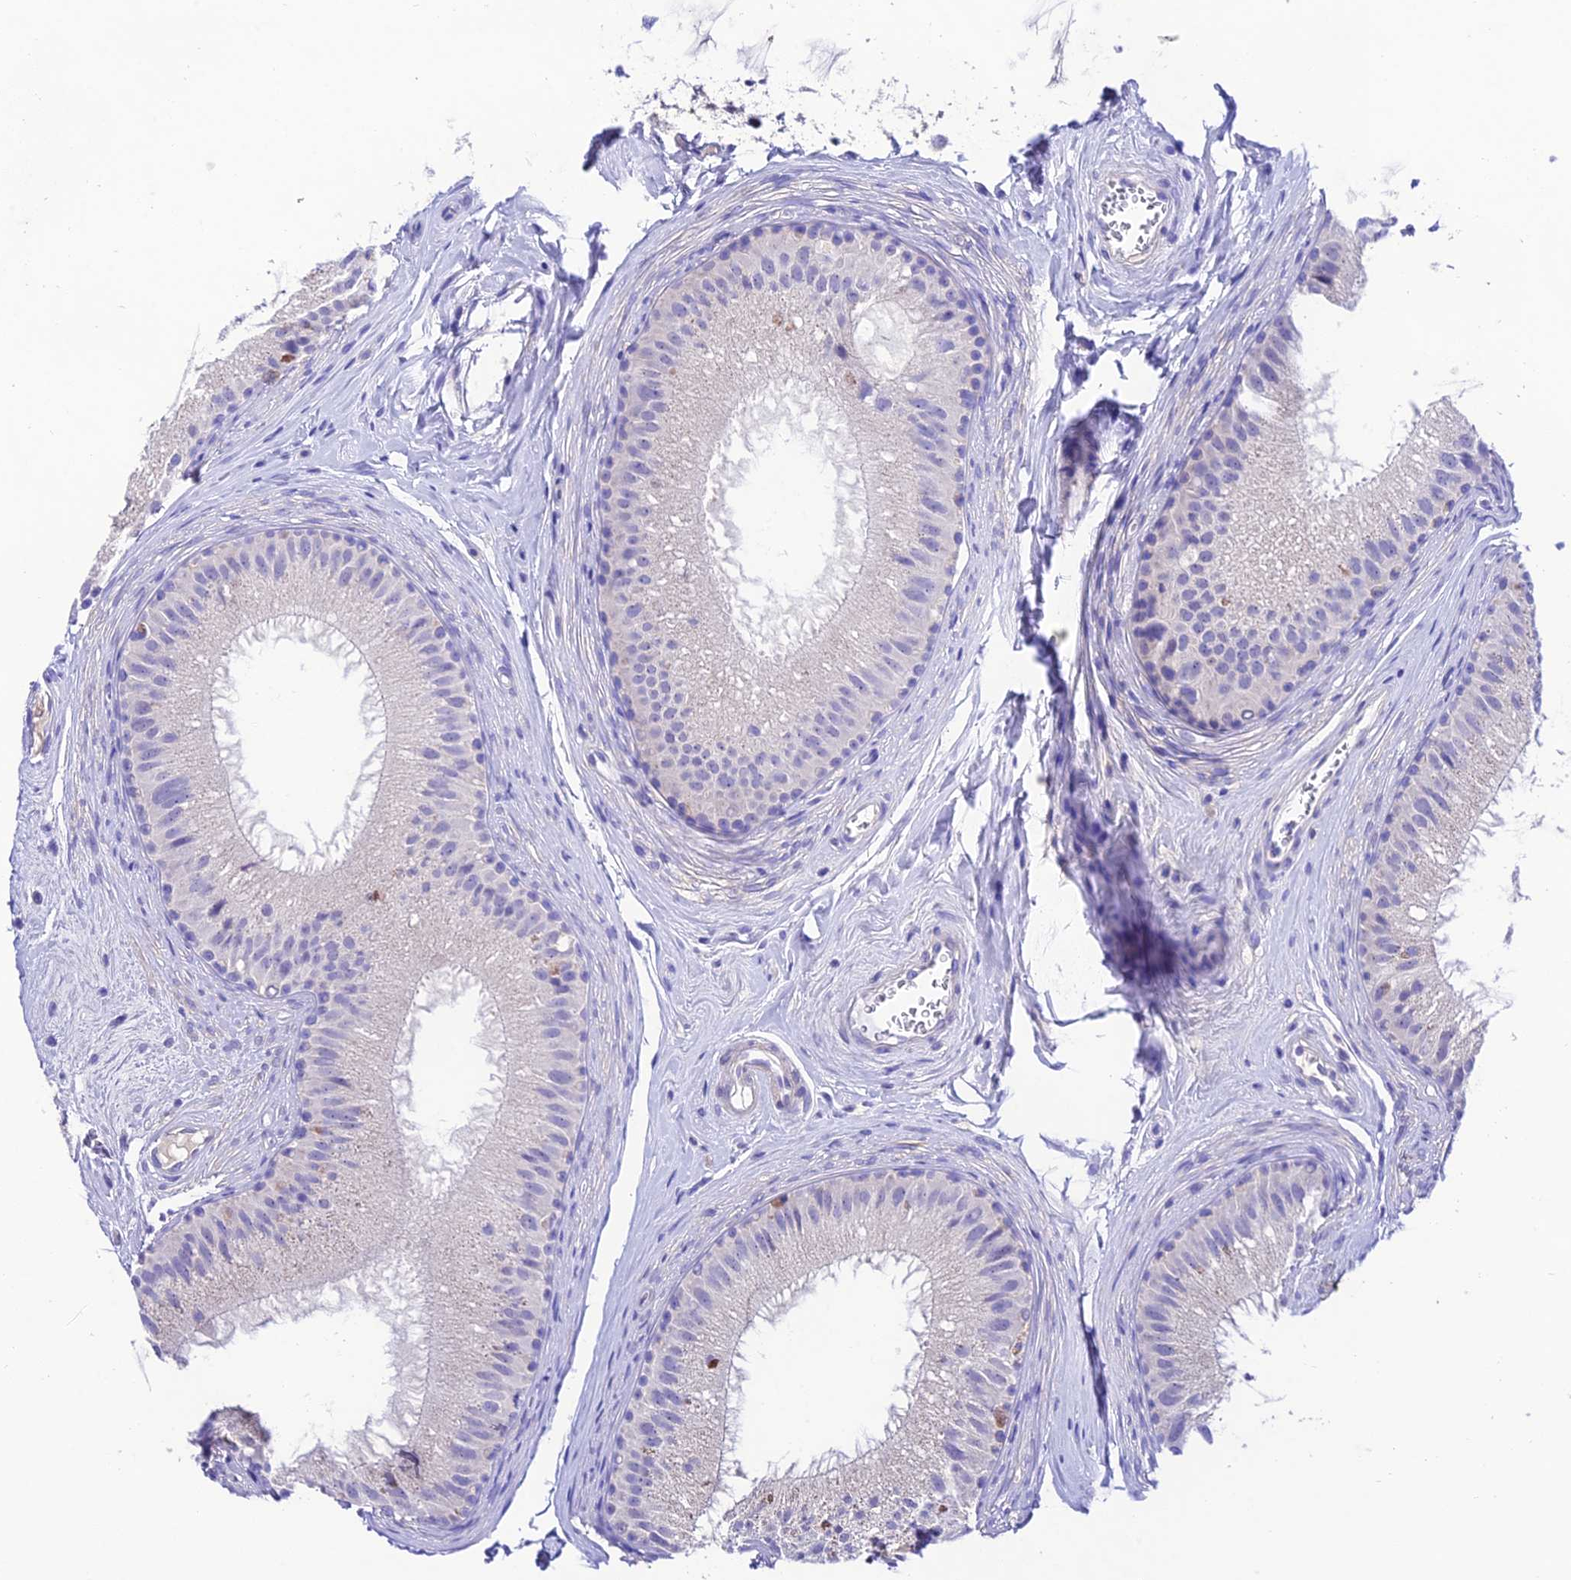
{"staining": {"intensity": "negative", "quantity": "none", "location": "none"}, "tissue": "epididymis", "cell_type": "Glandular cells", "image_type": "normal", "snomed": [{"axis": "morphology", "description": "Normal tissue, NOS"}, {"axis": "topography", "description": "Epididymis"}], "caption": "Immunohistochemistry of unremarkable epididymis exhibits no staining in glandular cells.", "gene": "NLRP6", "patient": {"sex": "male", "age": 33}}